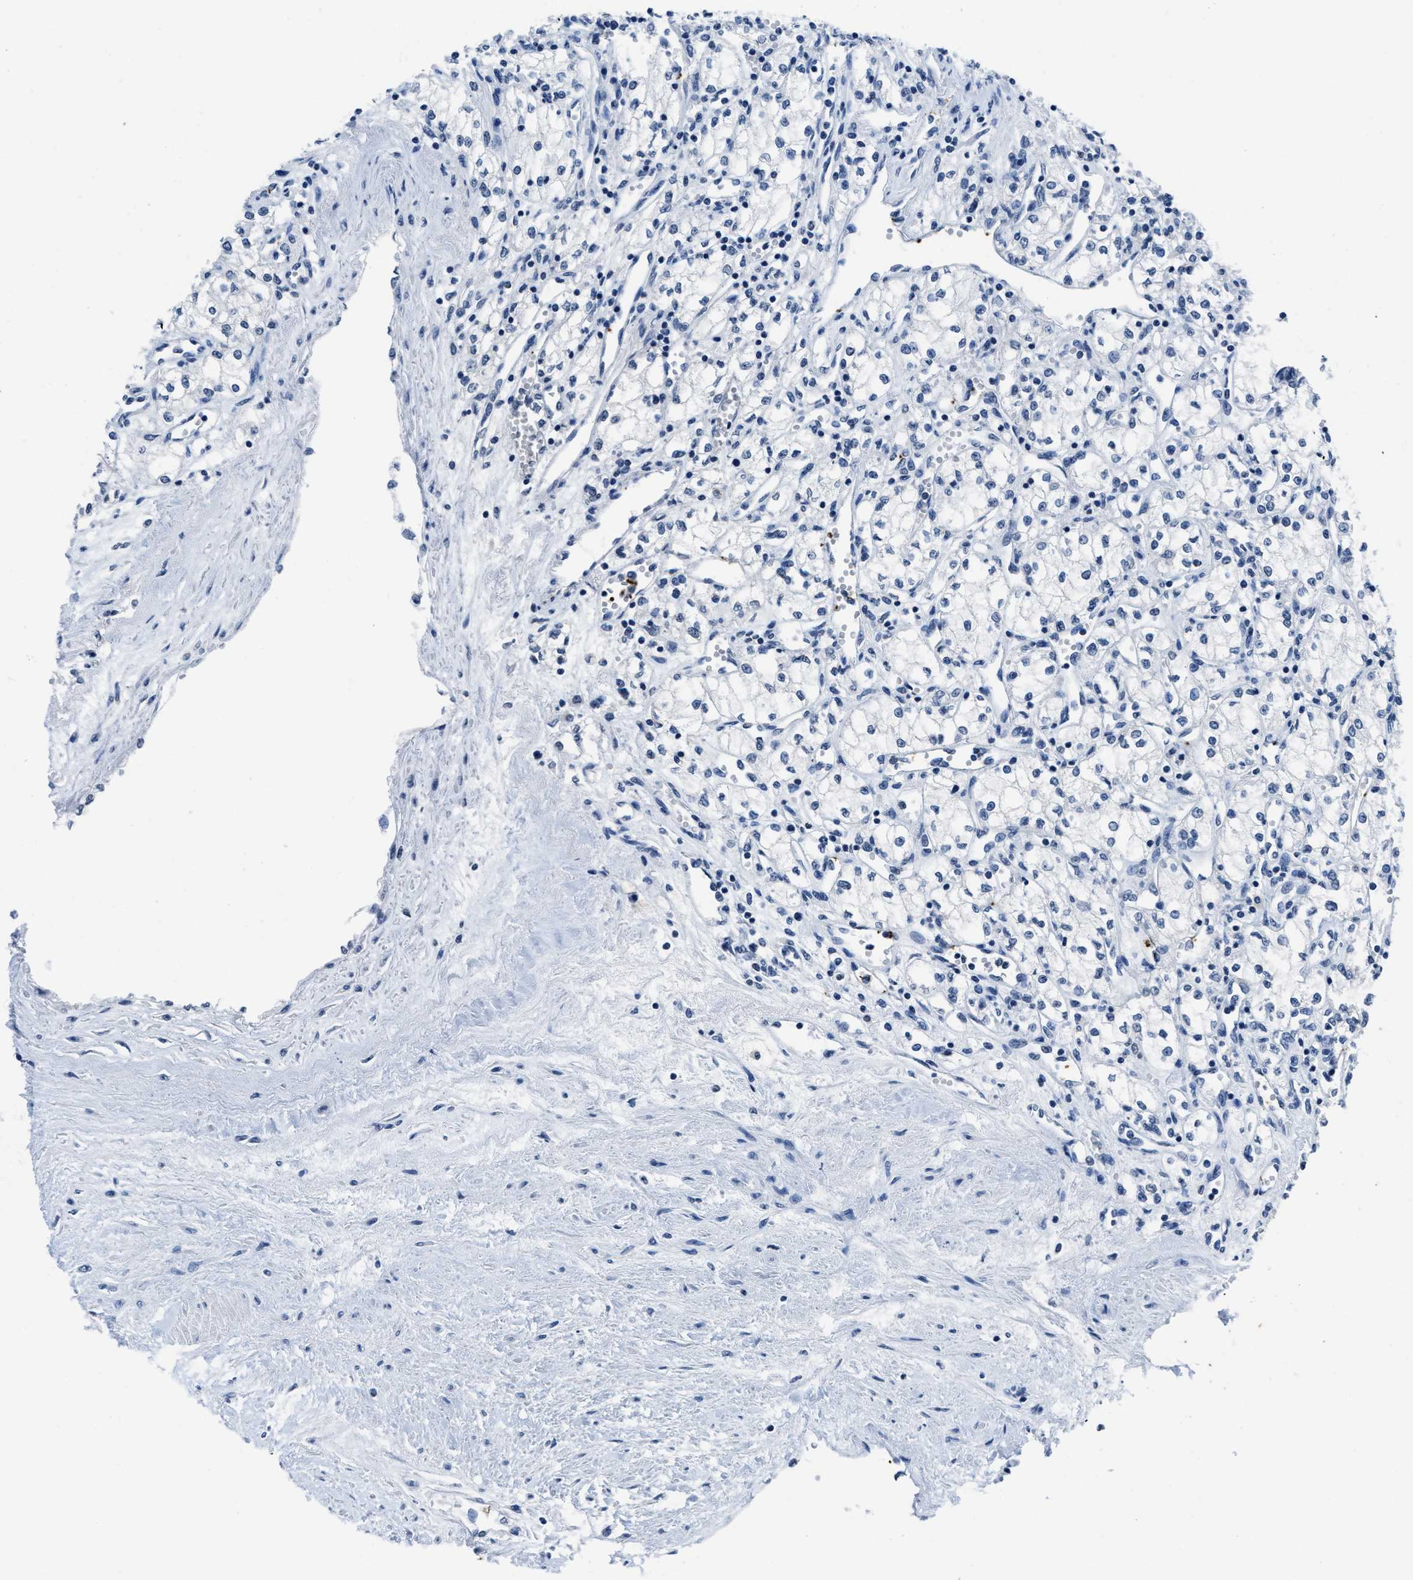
{"staining": {"intensity": "negative", "quantity": "none", "location": "none"}, "tissue": "renal cancer", "cell_type": "Tumor cells", "image_type": "cancer", "snomed": [{"axis": "morphology", "description": "Adenocarcinoma, NOS"}, {"axis": "topography", "description": "Kidney"}], "caption": "Tumor cells show no significant positivity in renal adenocarcinoma.", "gene": "ITGA2B", "patient": {"sex": "male", "age": 59}}